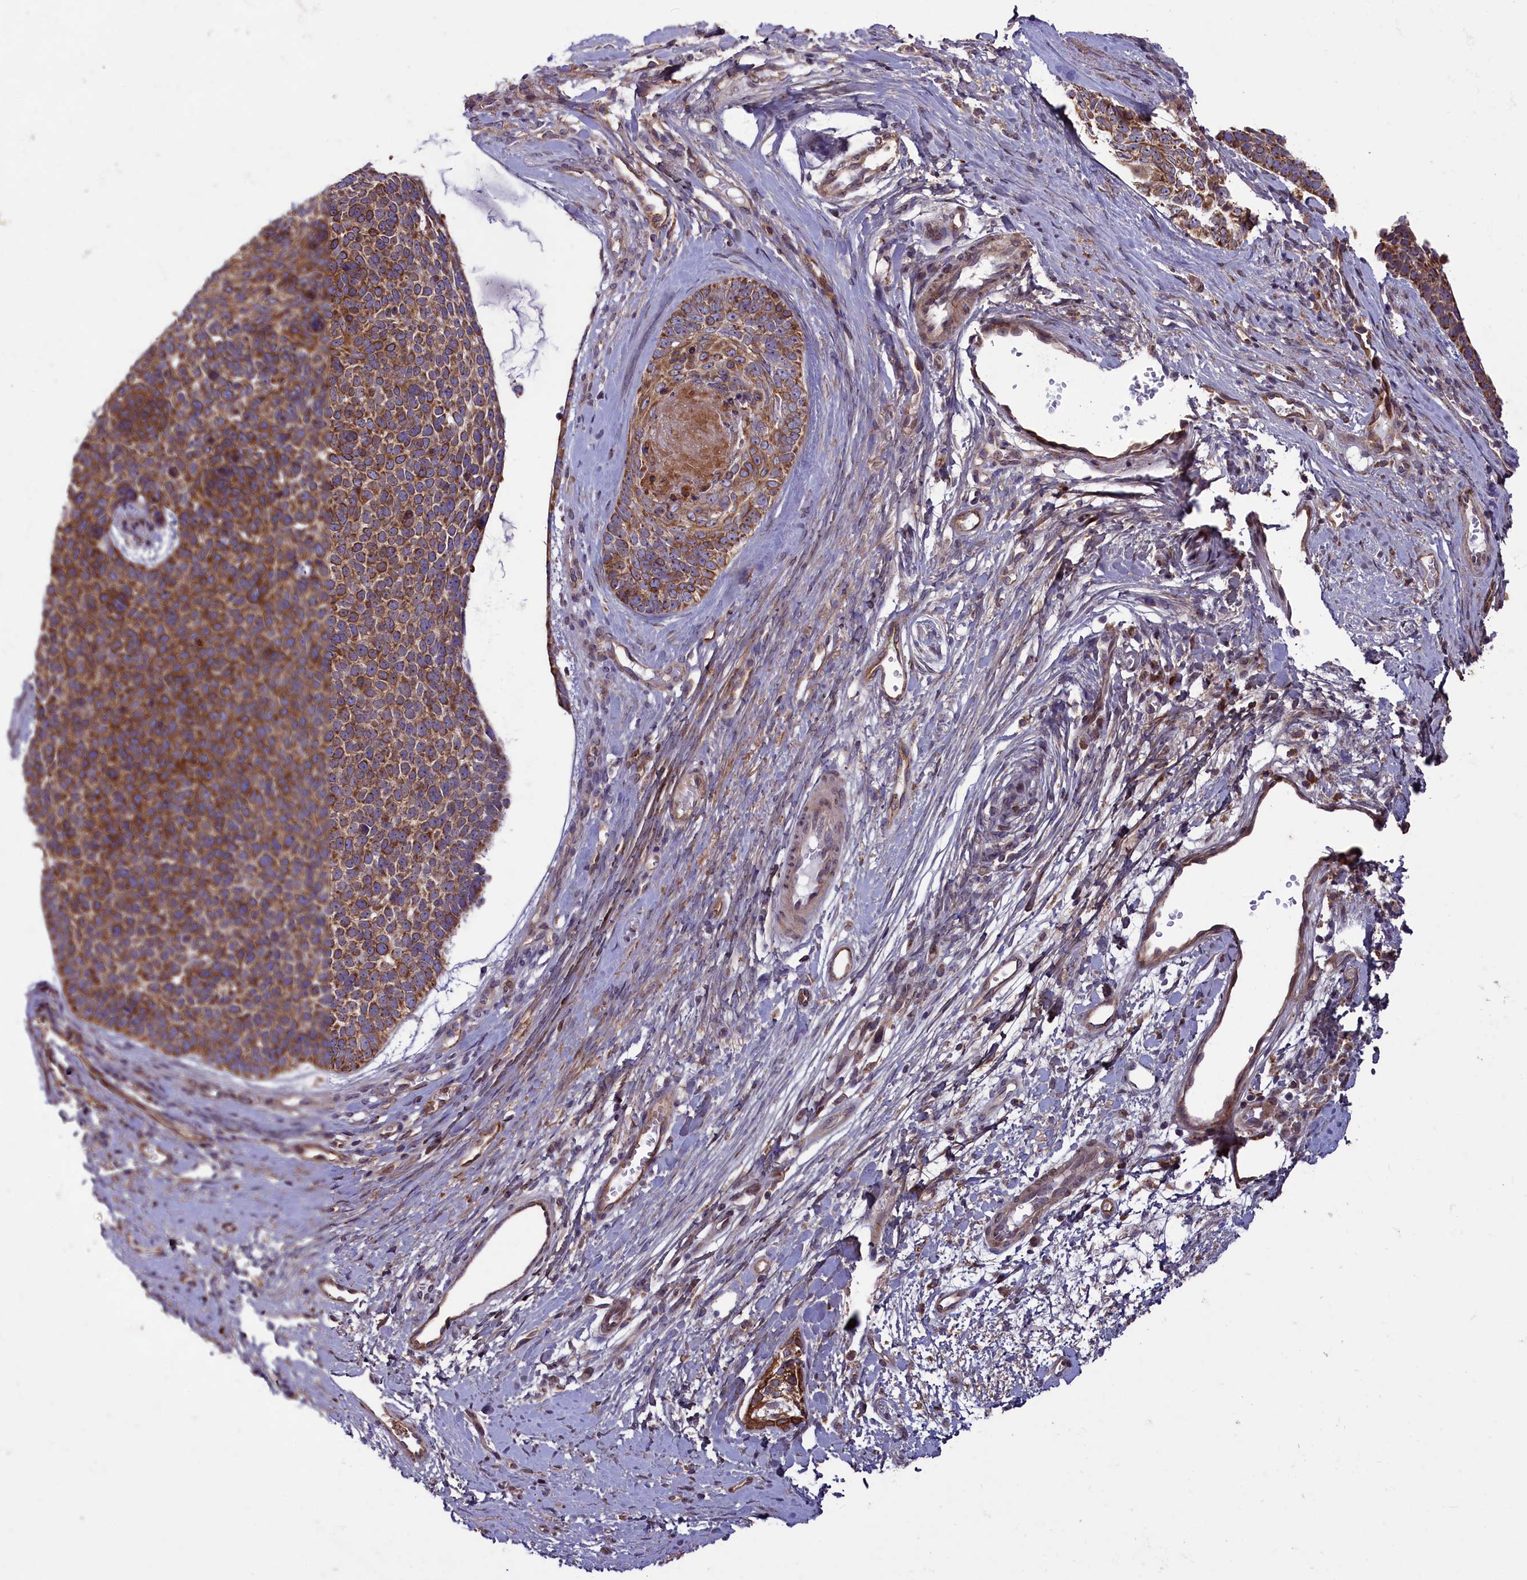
{"staining": {"intensity": "strong", "quantity": ">75%", "location": "cytoplasmic/membranous"}, "tissue": "skin cancer", "cell_type": "Tumor cells", "image_type": "cancer", "snomed": [{"axis": "morphology", "description": "Basal cell carcinoma"}, {"axis": "topography", "description": "Skin"}], "caption": "High-magnification brightfield microscopy of skin cancer (basal cell carcinoma) stained with DAB (brown) and counterstained with hematoxylin (blue). tumor cells exhibit strong cytoplasmic/membranous positivity is appreciated in about>75% of cells. (DAB IHC with brightfield microscopy, high magnification).", "gene": "ACAD8", "patient": {"sex": "female", "age": 81}}